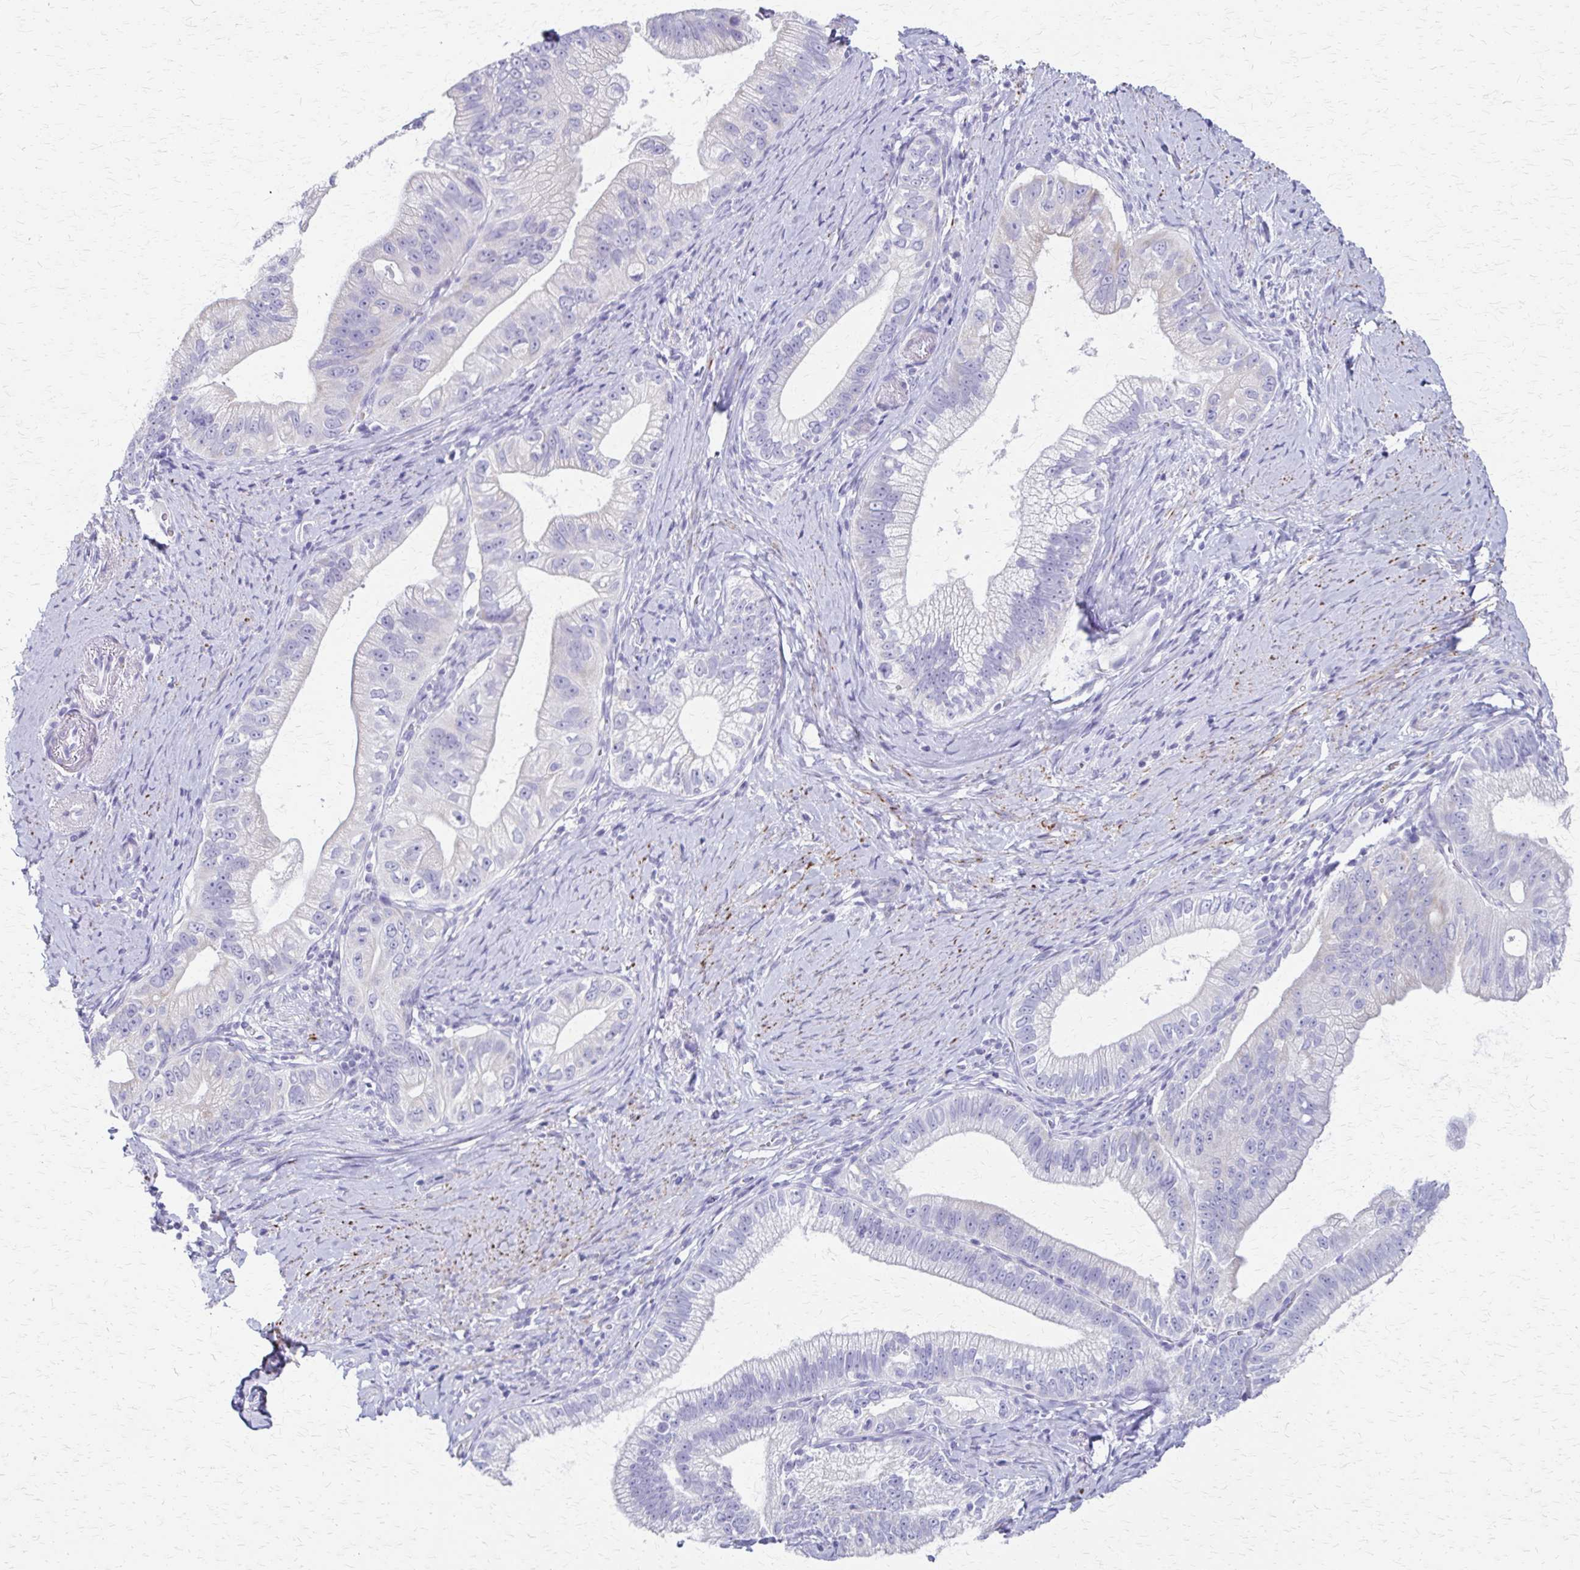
{"staining": {"intensity": "negative", "quantity": "none", "location": "none"}, "tissue": "pancreatic cancer", "cell_type": "Tumor cells", "image_type": "cancer", "snomed": [{"axis": "morphology", "description": "Adenocarcinoma, NOS"}, {"axis": "topography", "description": "Pancreas"}], "caption": "Immunohistochemistry of pancreatic cancer demonstrates no staining in tumor cells.", "gene": "ZSCAN5B", "patient": {"sex": "male", "age": 70}}